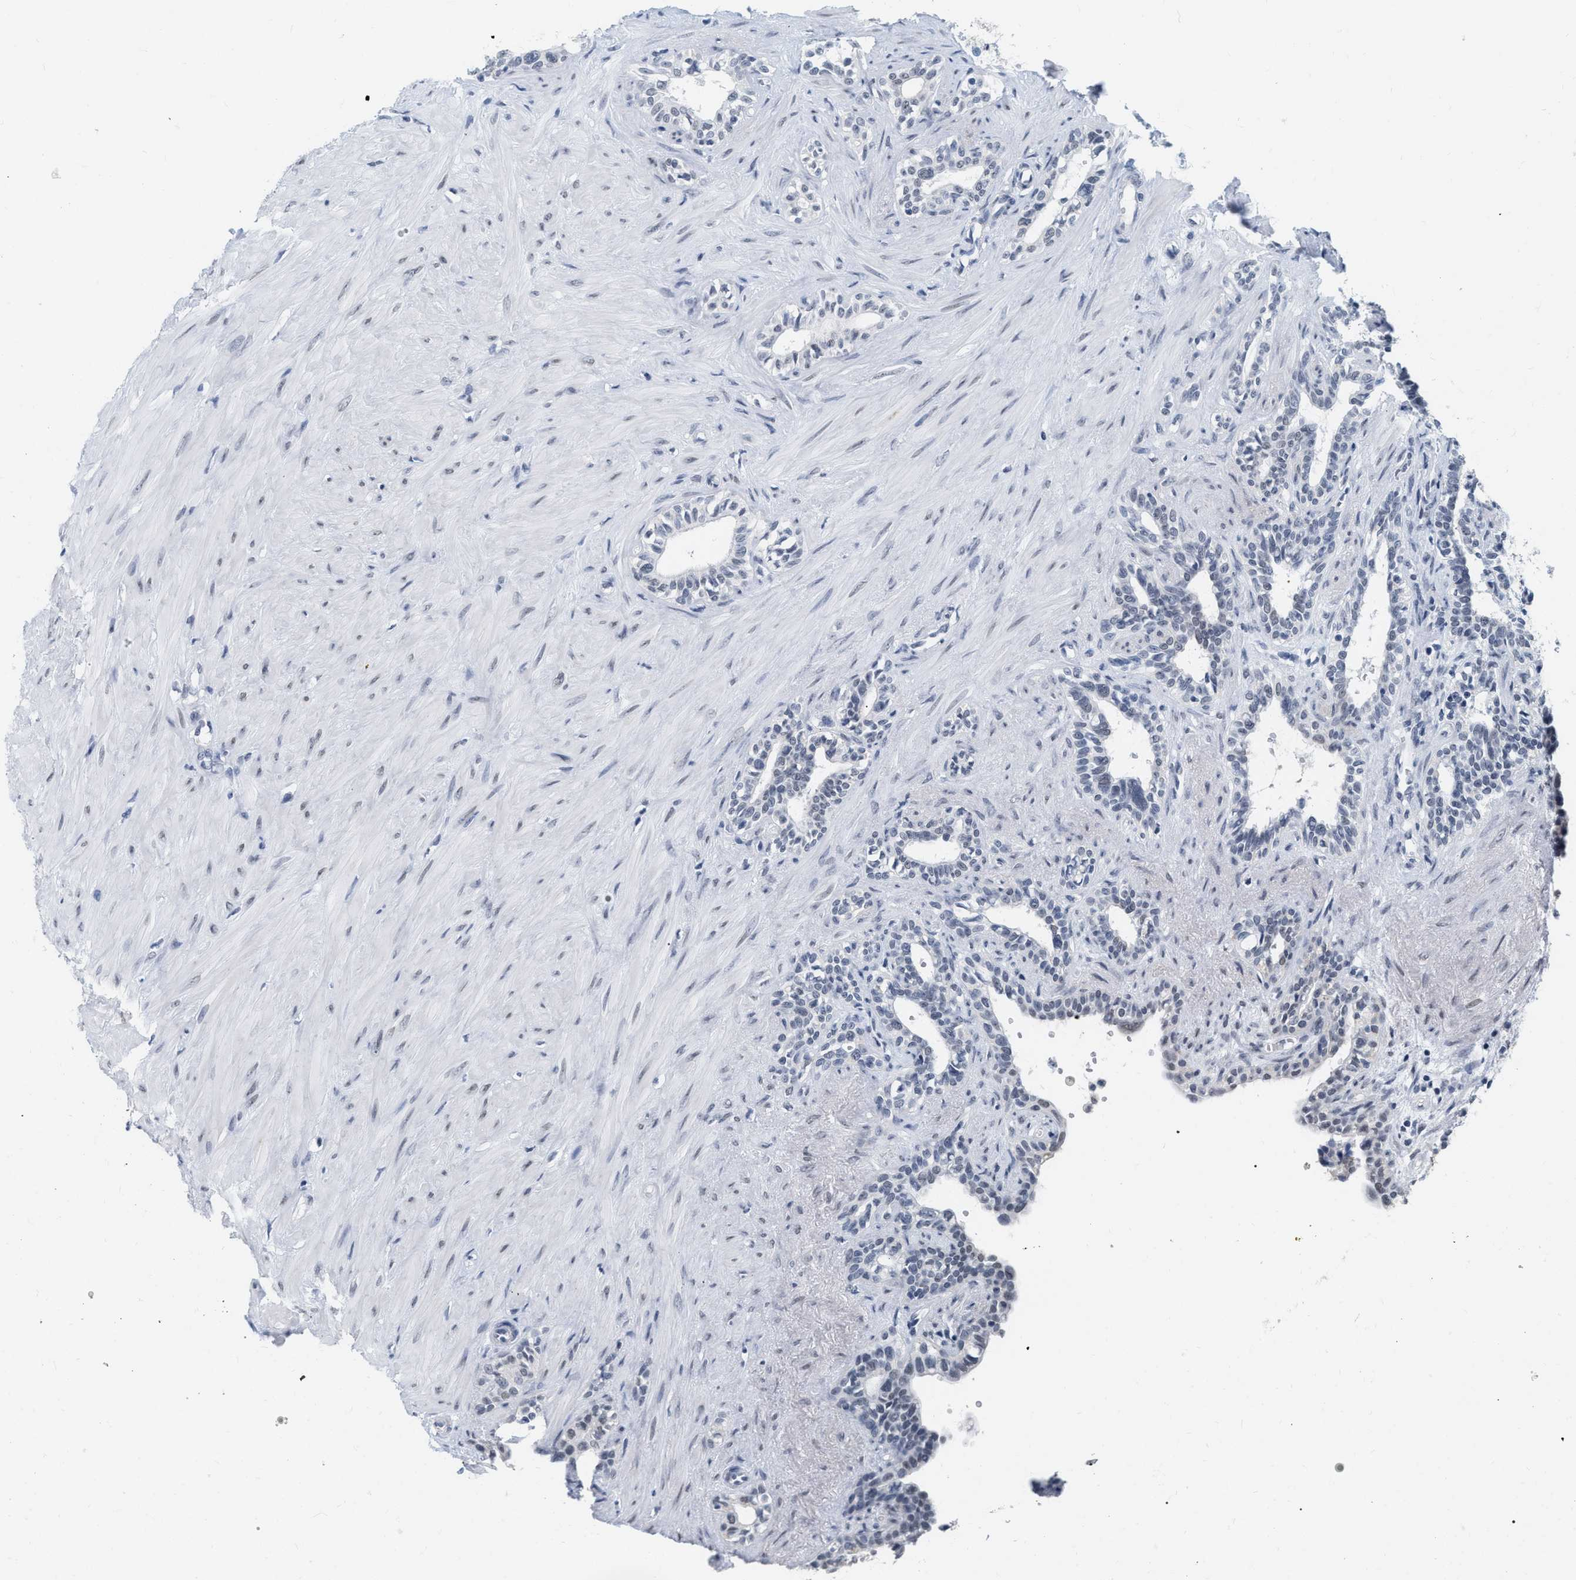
{"staining": {"intensity": "negative", "quantity": "none", "location": "none"}, "tissue": "seminal vesicle", "cell_type": "Glandular cells", "image_type": "normal", "snomed": [{"axis": "morphology", "description": "Normal tissue, NOS"}, {"axis": "morphology", "description": "Adenocarcinoma, High grade"}, {"axis": "topography", "description": "Prostate"}, {"axis": "topography", "description": "Seminal veicle"}], "caption": "Immunohistochemistry photomicrograph of normal seminal vesicle: seminal vesicle stained with DAB demonstrates no significant protein positivity in glandular cells.", "gene": "XIRP1", "patient": {"sex": "male", "age": 55}}